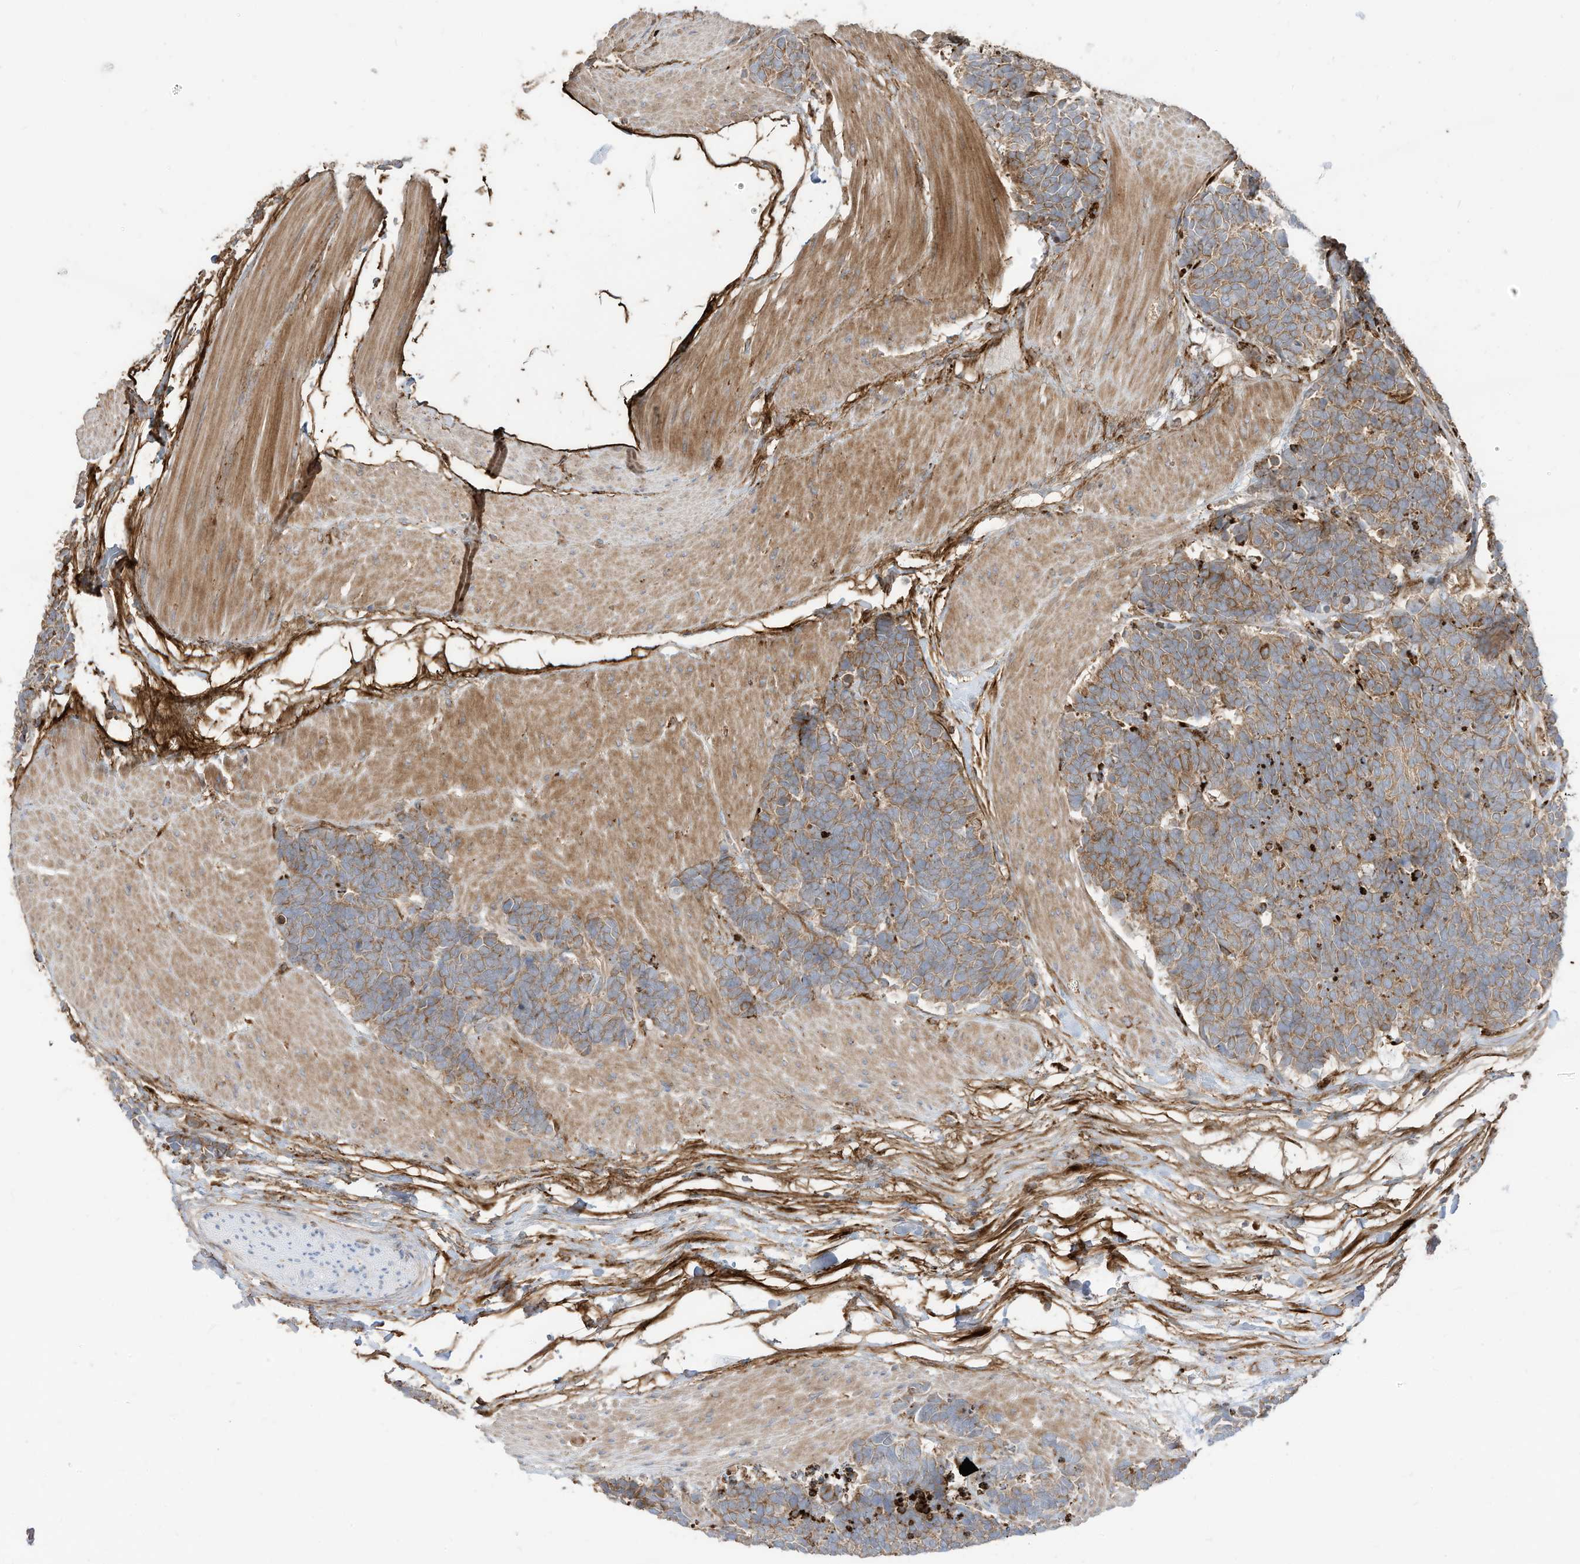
{"staining": {"intensity": "moderate", "quantity": ">75%", "location": "cytoplasmic/membranous"}, "tissue": "carcinoid", "cell_type": "Tumor cells", "image_type": "cancer", "snomed": [{"axis": "morphology", "description": "Carcinoma, NOS"}, {"axis": "morphology", "description": "Carcinoid, malignant, NOS"}, {"axis": "topography", "description": "Urinary bladder"}], "caption": "Protein analysis of malignant carcinoid tissue shows moderate cytoplasmic/membranous expression in about >75% of tumor cells.", "gene": "TRNAU1AP", "patient": {"sex": "male", "age": 57}}